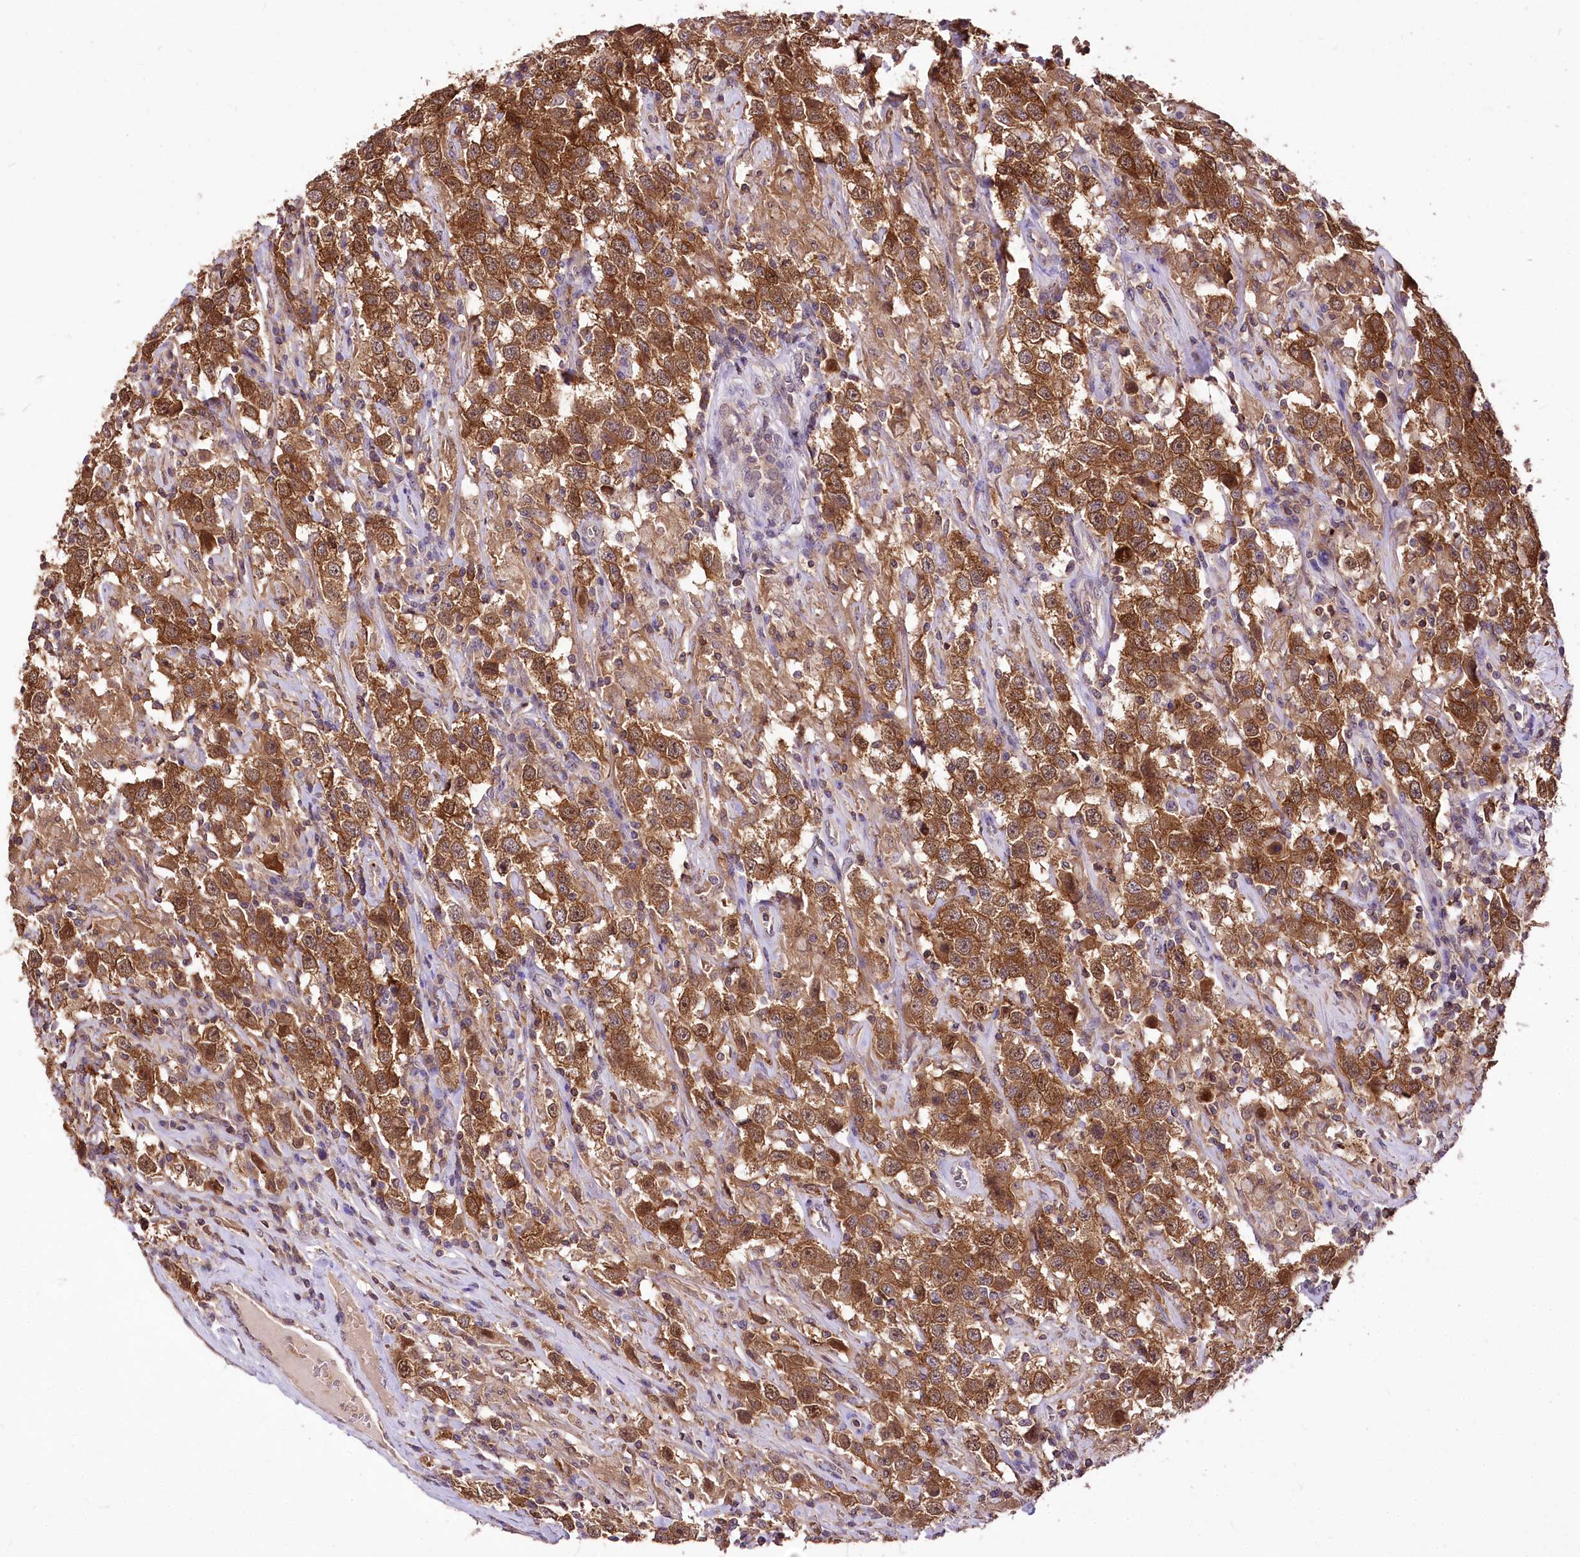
{"staining": {"intensity": "strong", "quantity": ">75%", "location": "cytoplasmic/membranous,nuclear"}, "tissue": "testis cancer", "cell_type": "Tumor cells", "image_type": "cancer", "snomed": [{"axis": "morphology", "description": "Seminoma, NOS"}, {"axis": "topography", "description": "Testis"}], "caption": "A high-resolution micrograph shows immunohistochemistry staining of testis cancer (seminoma), which demonstrates strong cytoplasmic/membranous and nuclear expression in about >75% of tumor cells. Nuclei are stained in blue.", "gene": "SERGEF", "patient": {"sex": "male", "age": 41}}